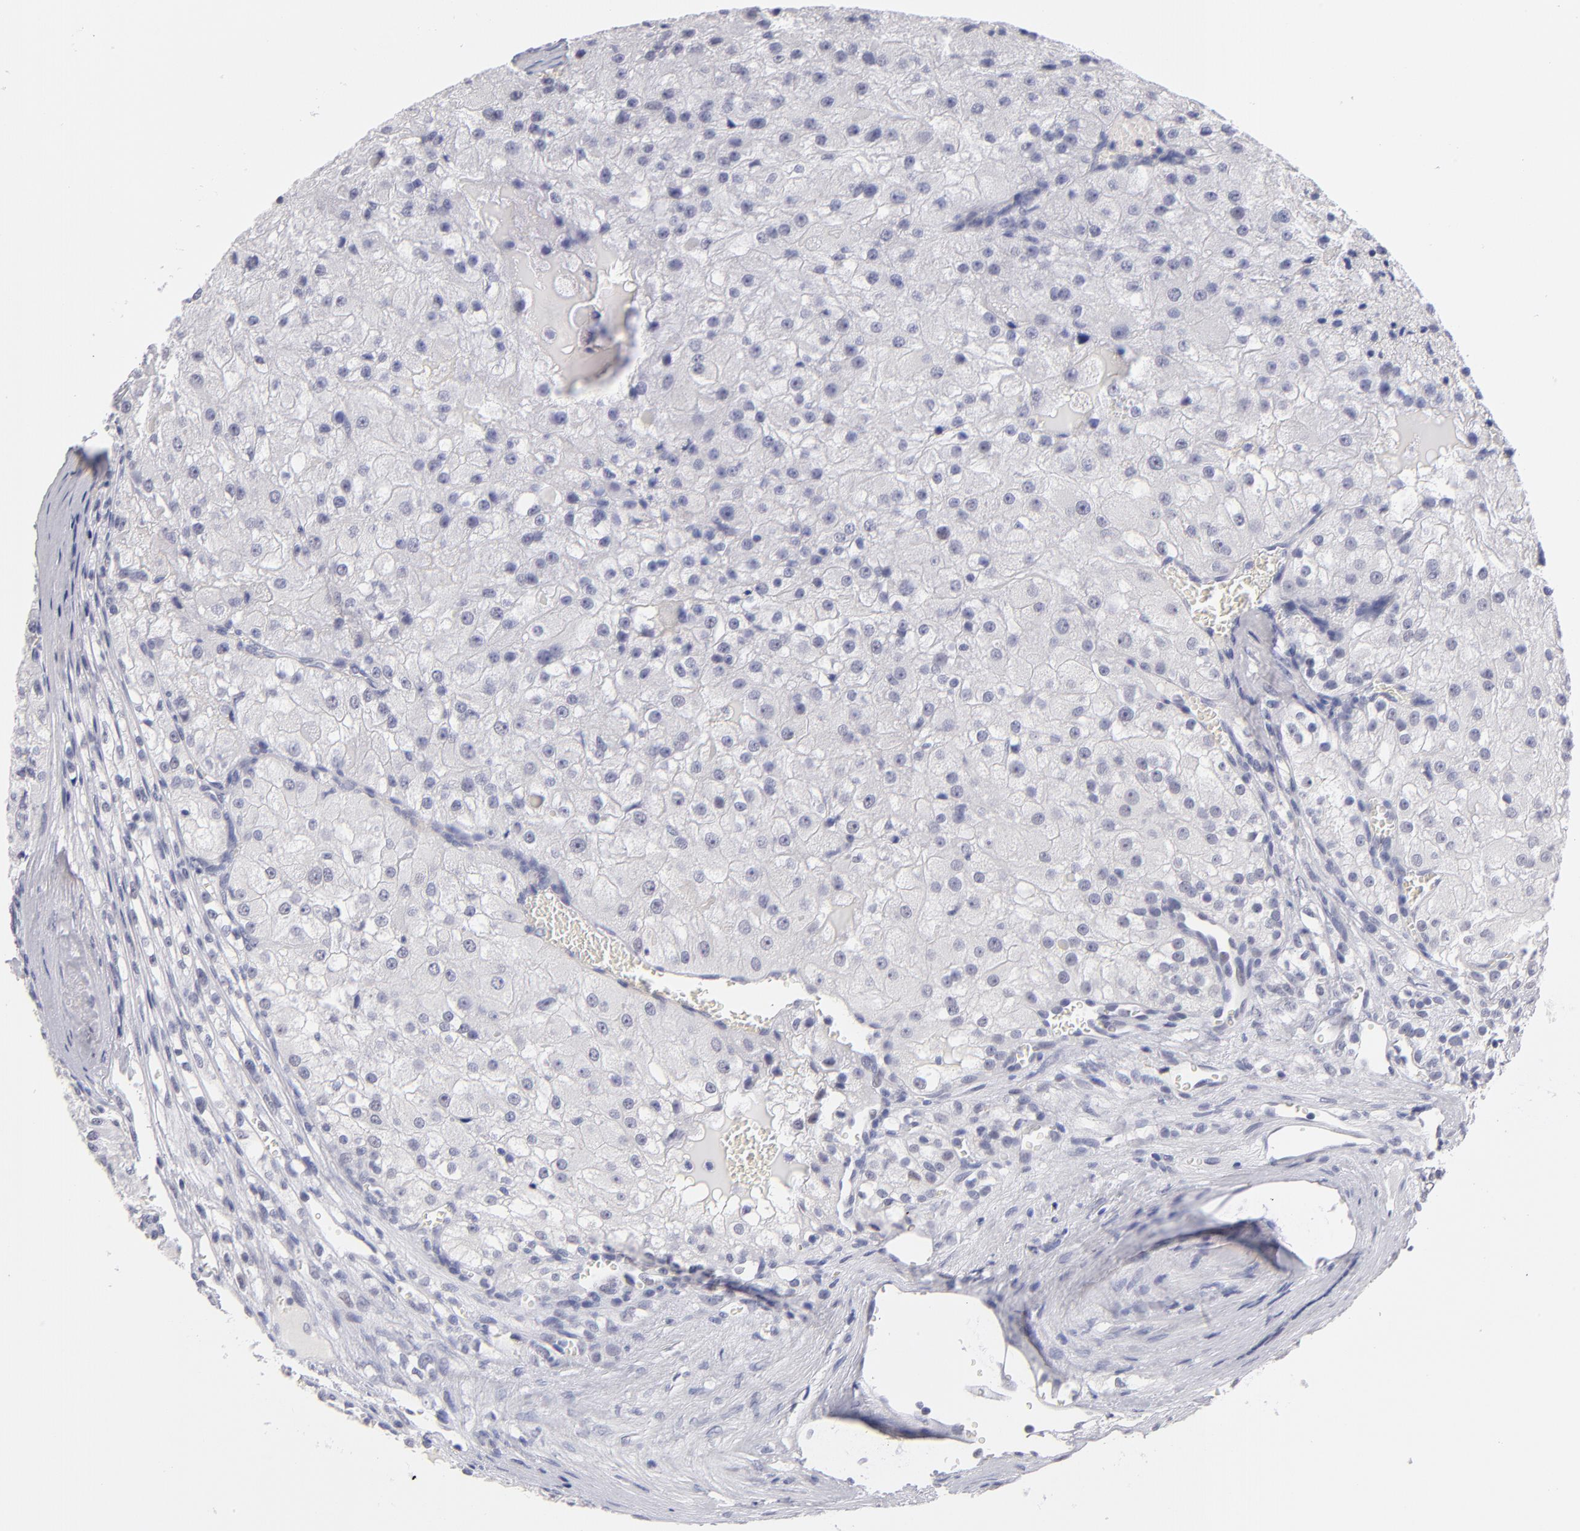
{"staining": {"intensity": "negative", "quantity": "none", "location": "none"}, "tissue": "renal cancer", "cell_type": "Tumor cells", "image_type": "cancer", "snomed": [{"axis": "morphology", "description": "Adenocarcinoma, NOS"}, {"axis": "topography", "description": "Kidney"}], "caption": "Immunohistochemistry (IHC) histopathology image of renal cancer (adenocarcinoma) stained for a protein (brown), which reveals no positivity in tumor cells.", "gene": "TEX11", "patient": {"sex": "female", "age": 74}}